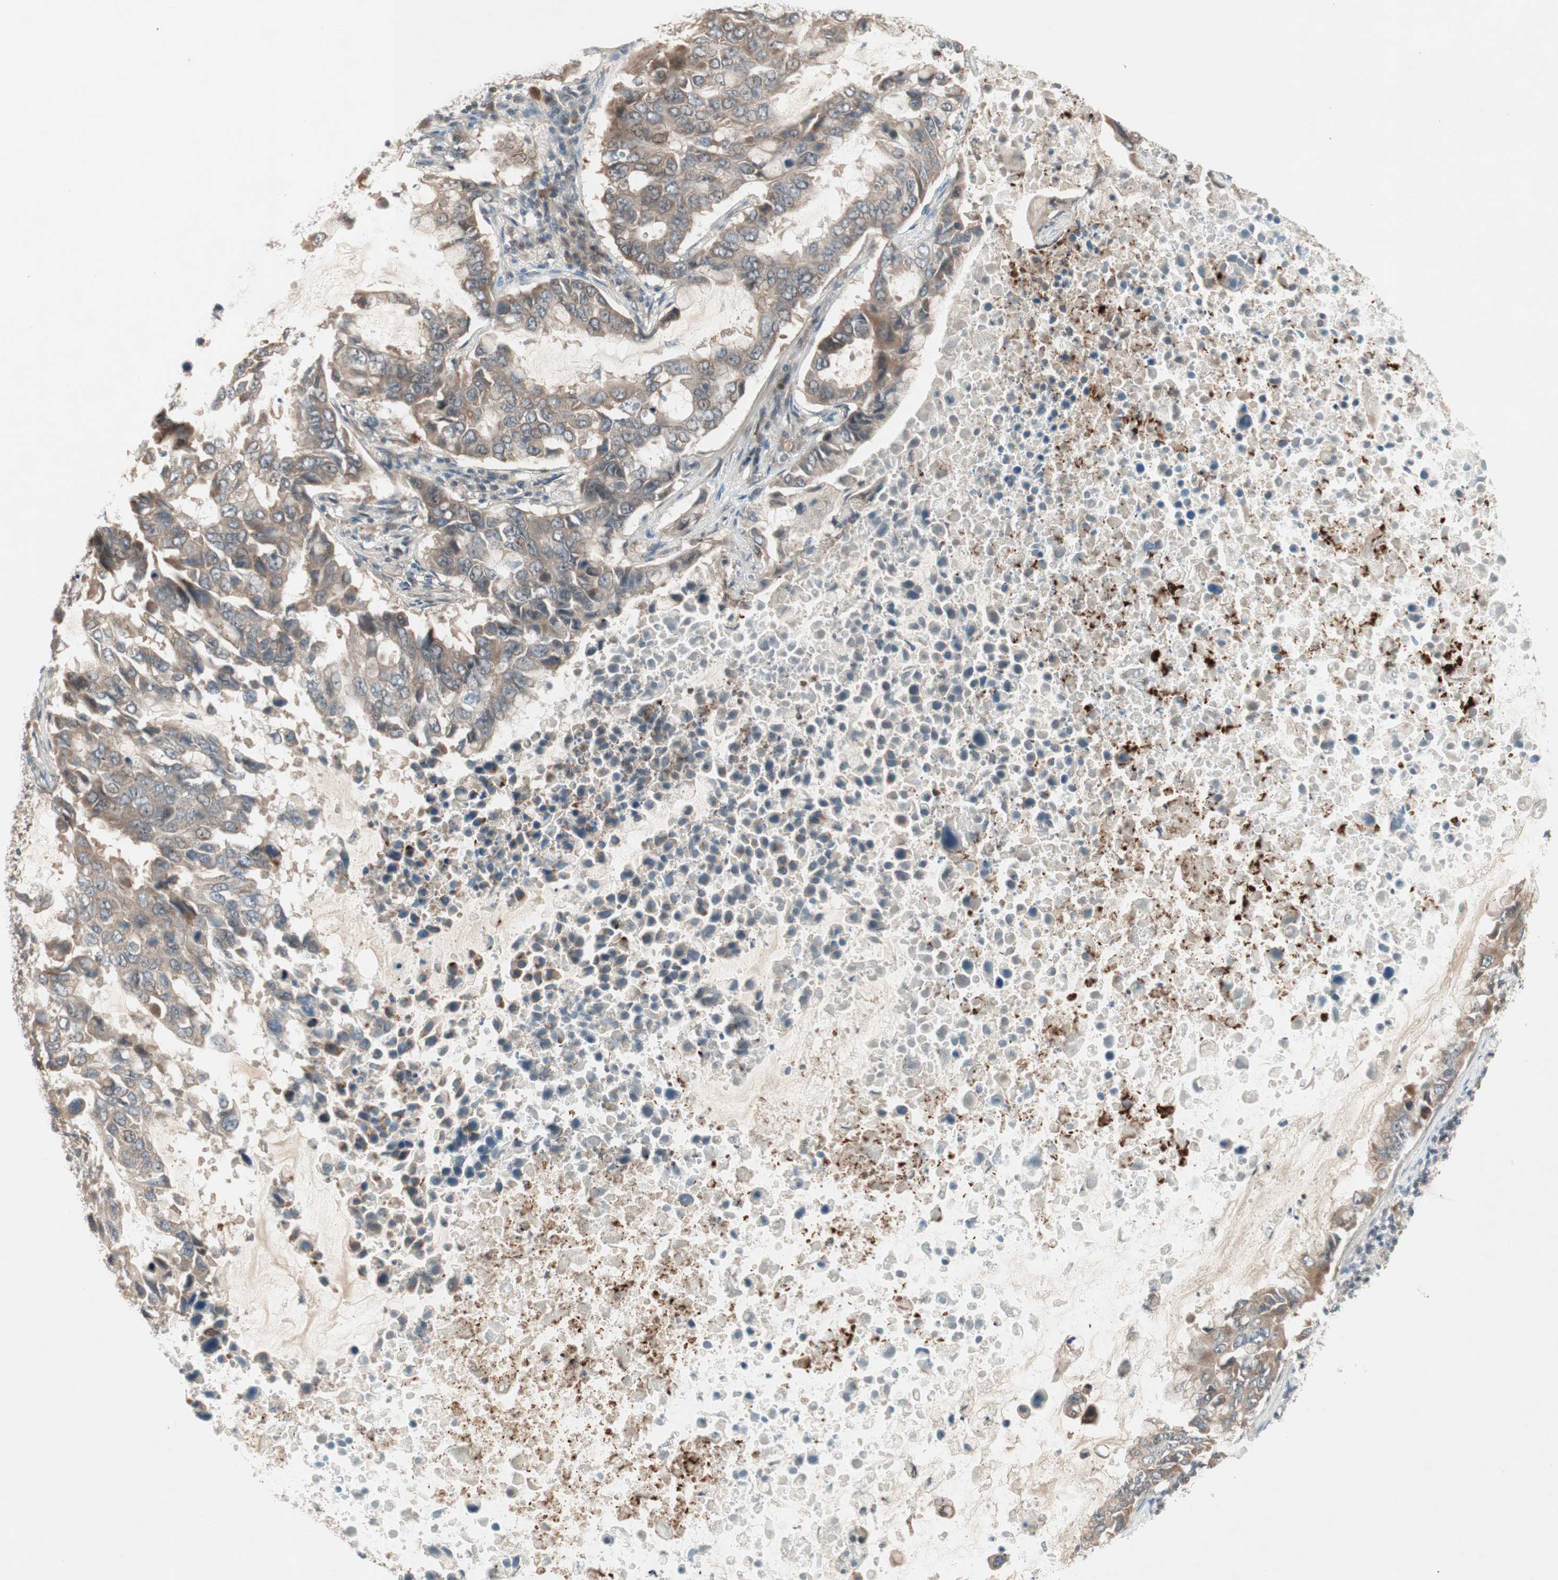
{"staining": {"intensity": "weak", "quantity": ">75%", "location": "cytoplasmic/membranous"}, "tissue": "lung cancer", "cell_type": "Tumor cells", "image_type": "cancer", "snomed": [{"axis": "morphology", "description": "Adenocarcinoma, NOS"}, {"axis": "topography", "description": "Lung"}], "caption": "A micrograph of adenocarcinoma (lung) stained for a protein demonstrates weak cytoplasmic/membranous brown staining in tumor cells. (DAB (3,3'-diaminobenzidine) = brown stain, brightfield microscopy at high magnification).", "gene": "PGBD1", "patient": {"sex": "male", "age": 64}}